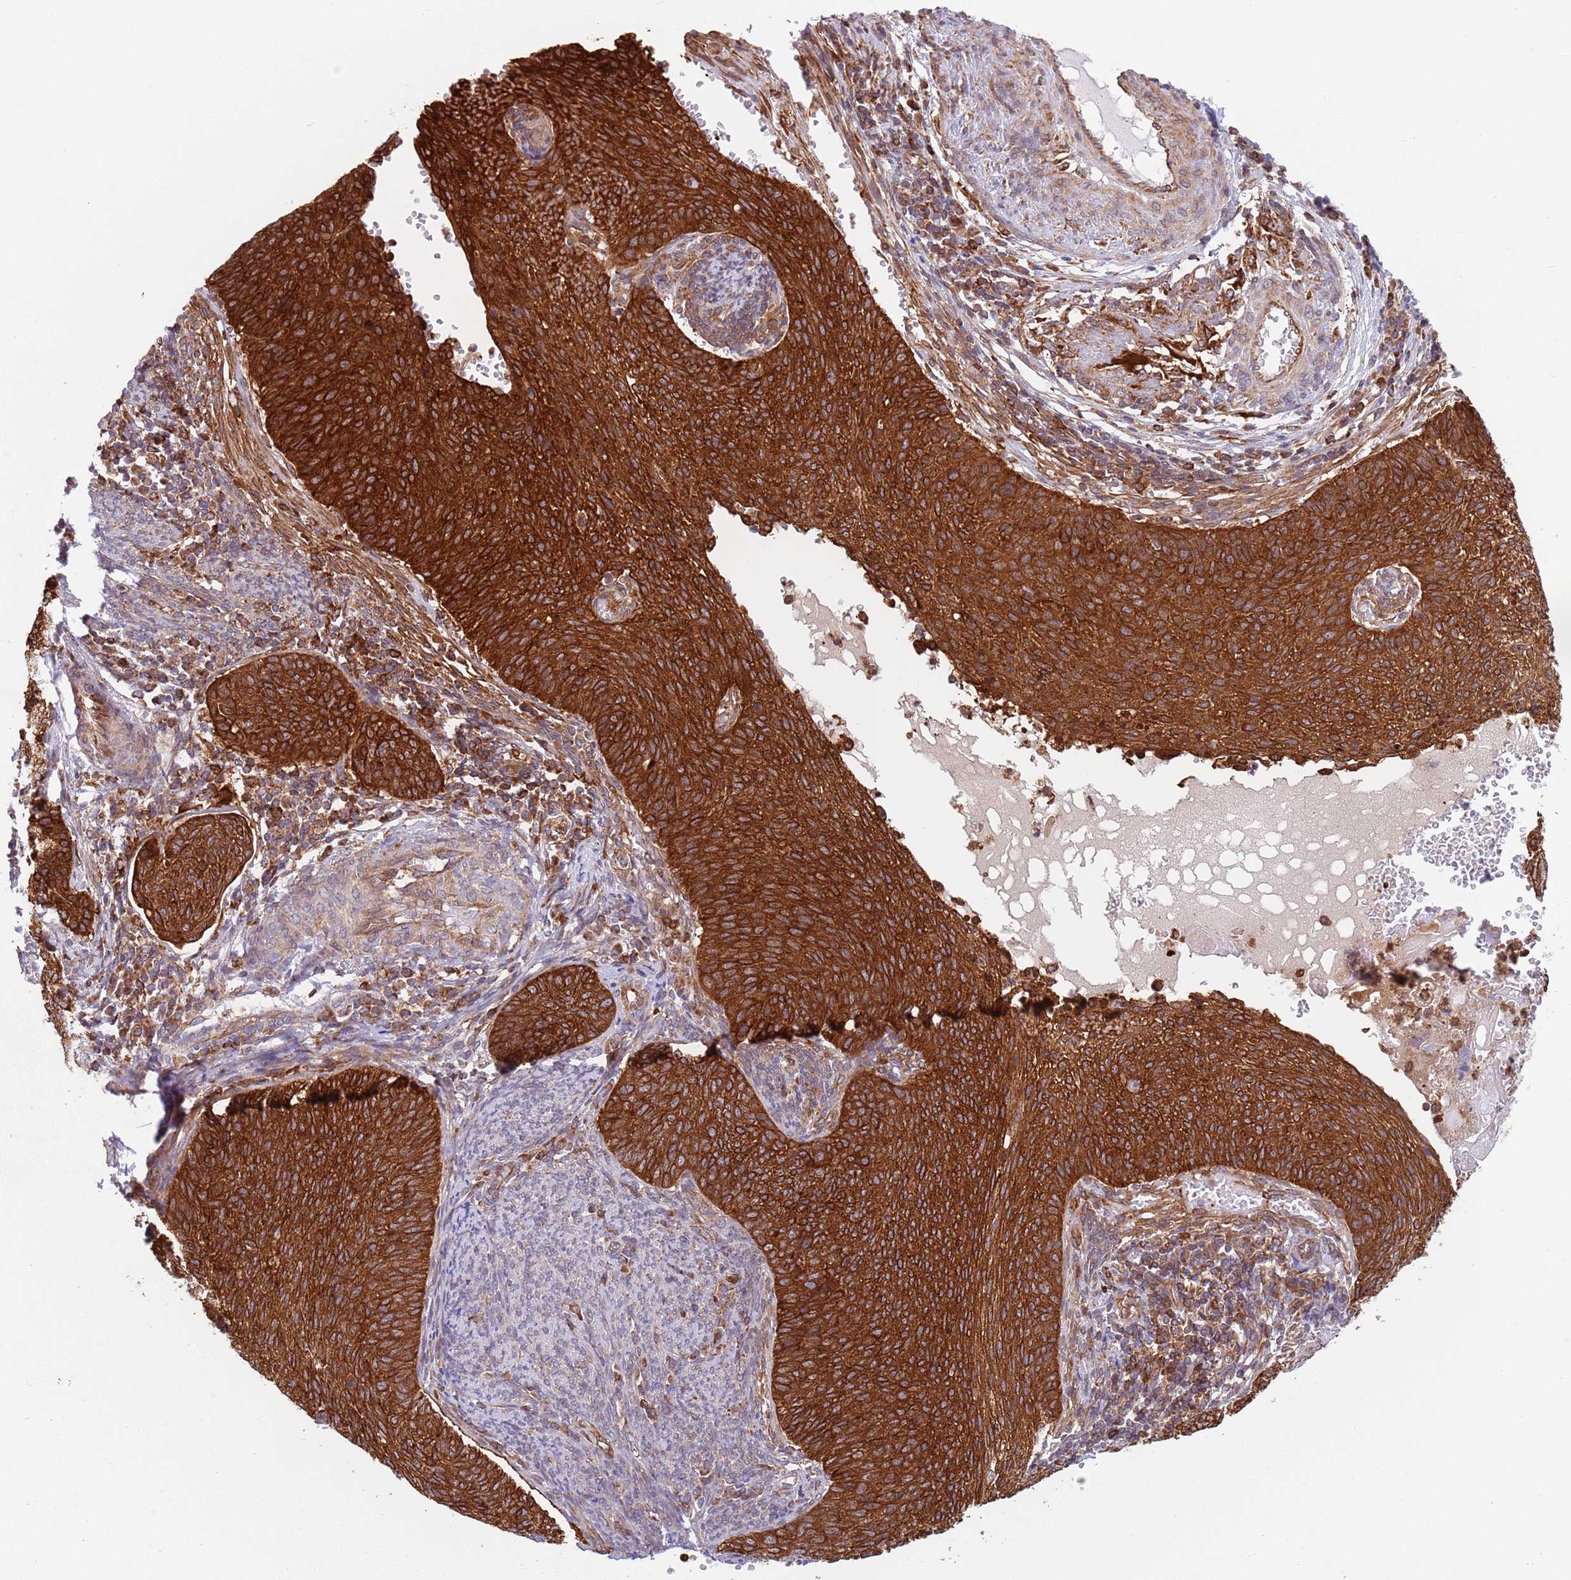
{"staining": {"intensity": "strong", "quantity": ">75%", "location": "cytoplasmic/membranous"}, "tissue": "cervical cancer", "cell_type": "Tumor cells", "image_type": "cancer", "snomed": [{"axis": "morphology", "description": "Squamous cell carcinoma, NOS"}, {"axis": "topography", "description": "Cervix"}], "caption": "Brown immunohistochemical staining in cervical cancer displays strong cytoplasmic/membranous expression in about >75% of tumor cells.", "gene": "ZMYM5", "patient": {"sex": "female", "age": 70}}